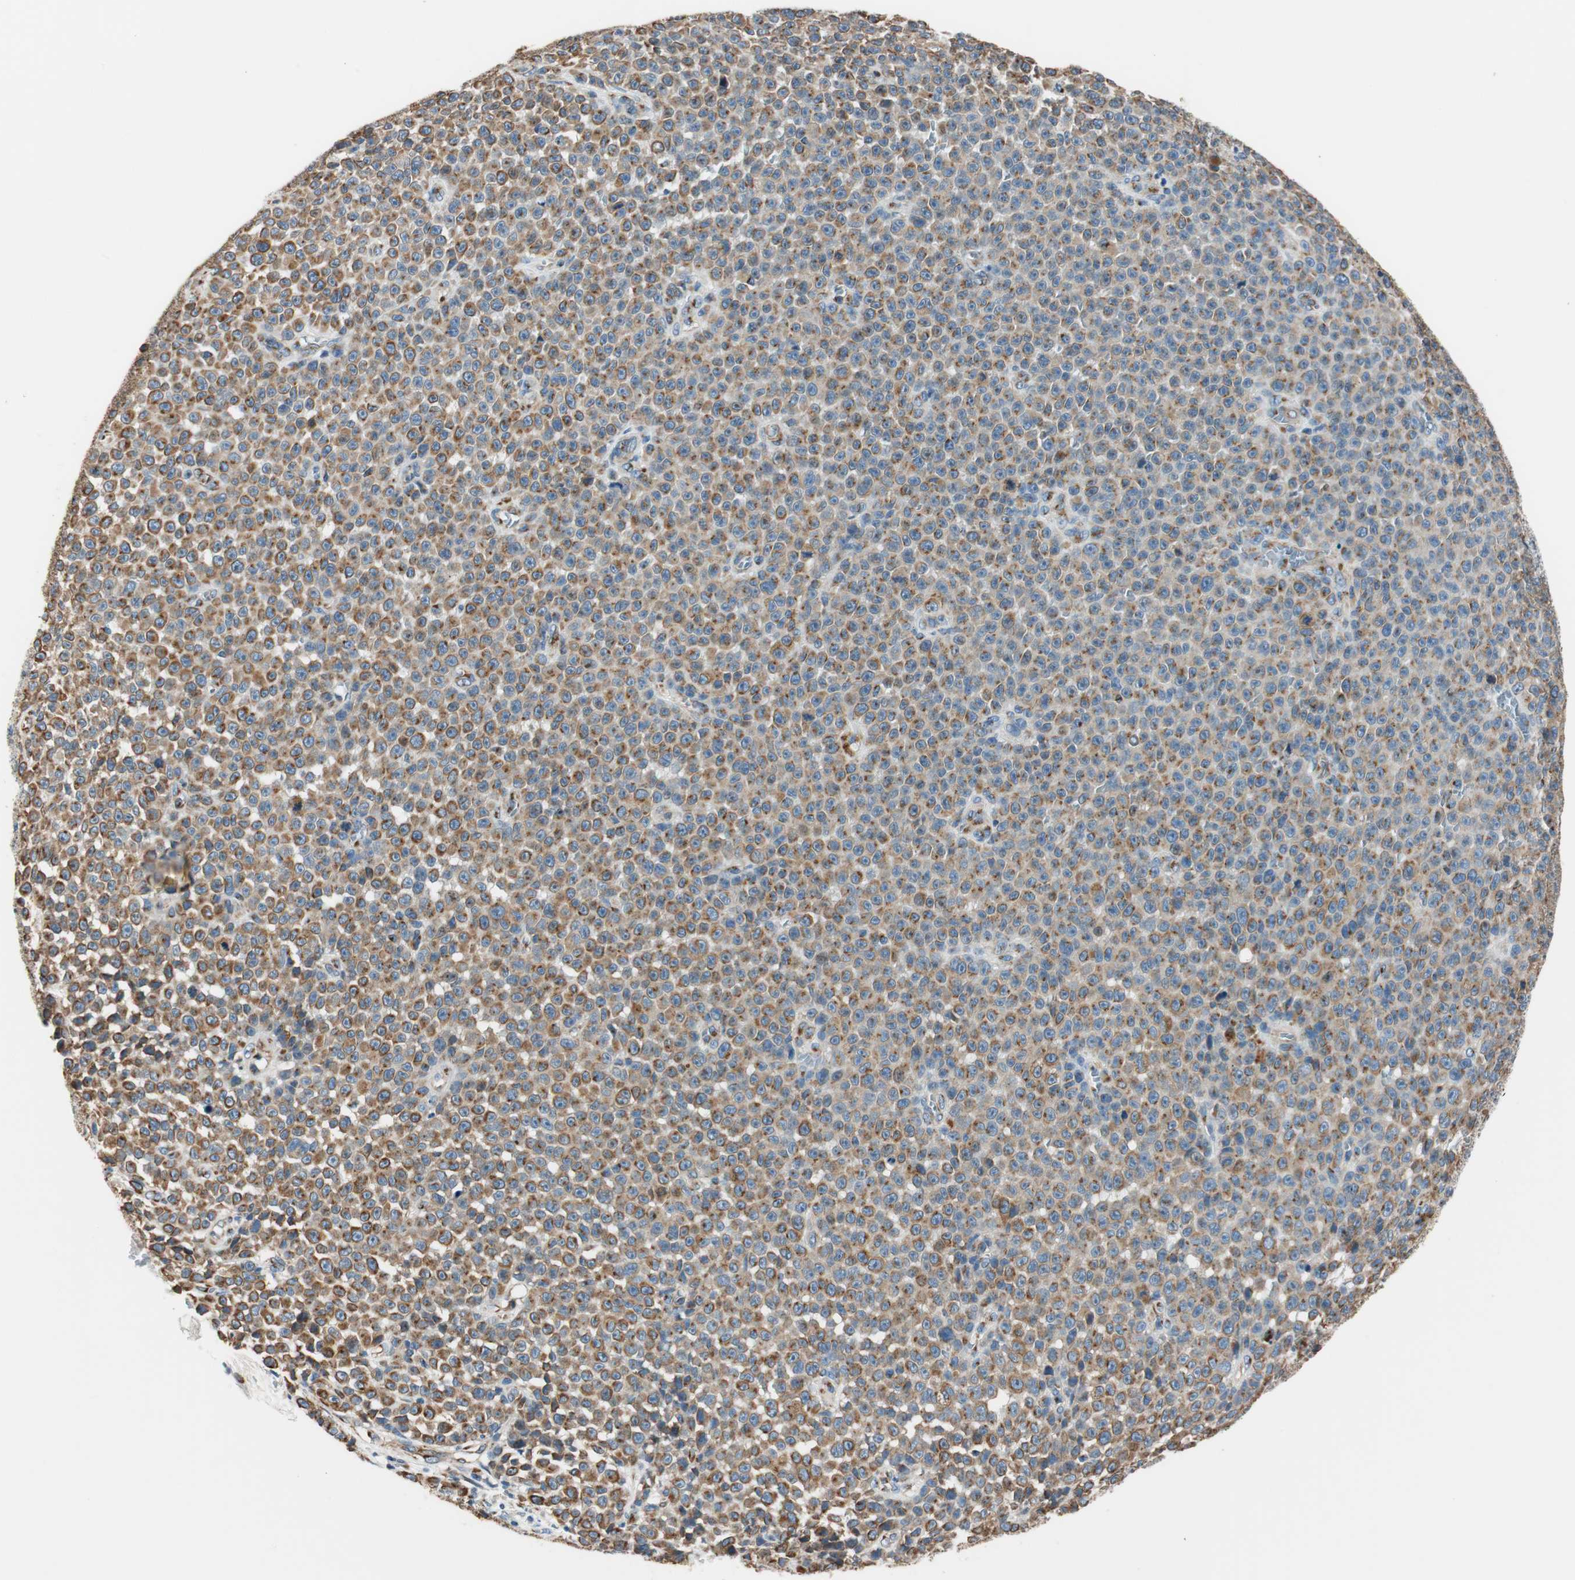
{"staining": {"intensity": "moderate", "quantity": ">75%", "location": "cytoplasmic/membranous"}, "tissue": "melanoma", "cell_type": "Tumor cells", "image_type": "cancer", "snomed": [{"axis": "morphology", "description": "Malignant melanoma, NOS"}, {"axis": "topography", "description": "Skin"}], "caption": "Immunohistochemistry (IHC) histopathology image of human malignant melanoma stained for a protein (brown), which exhibits medium levels of moderate cytoplasmic/membranous expression in approximately >75% of tumor cells.", "gene": "TMF1", "patient": {"sex": "female", "age": 82}}